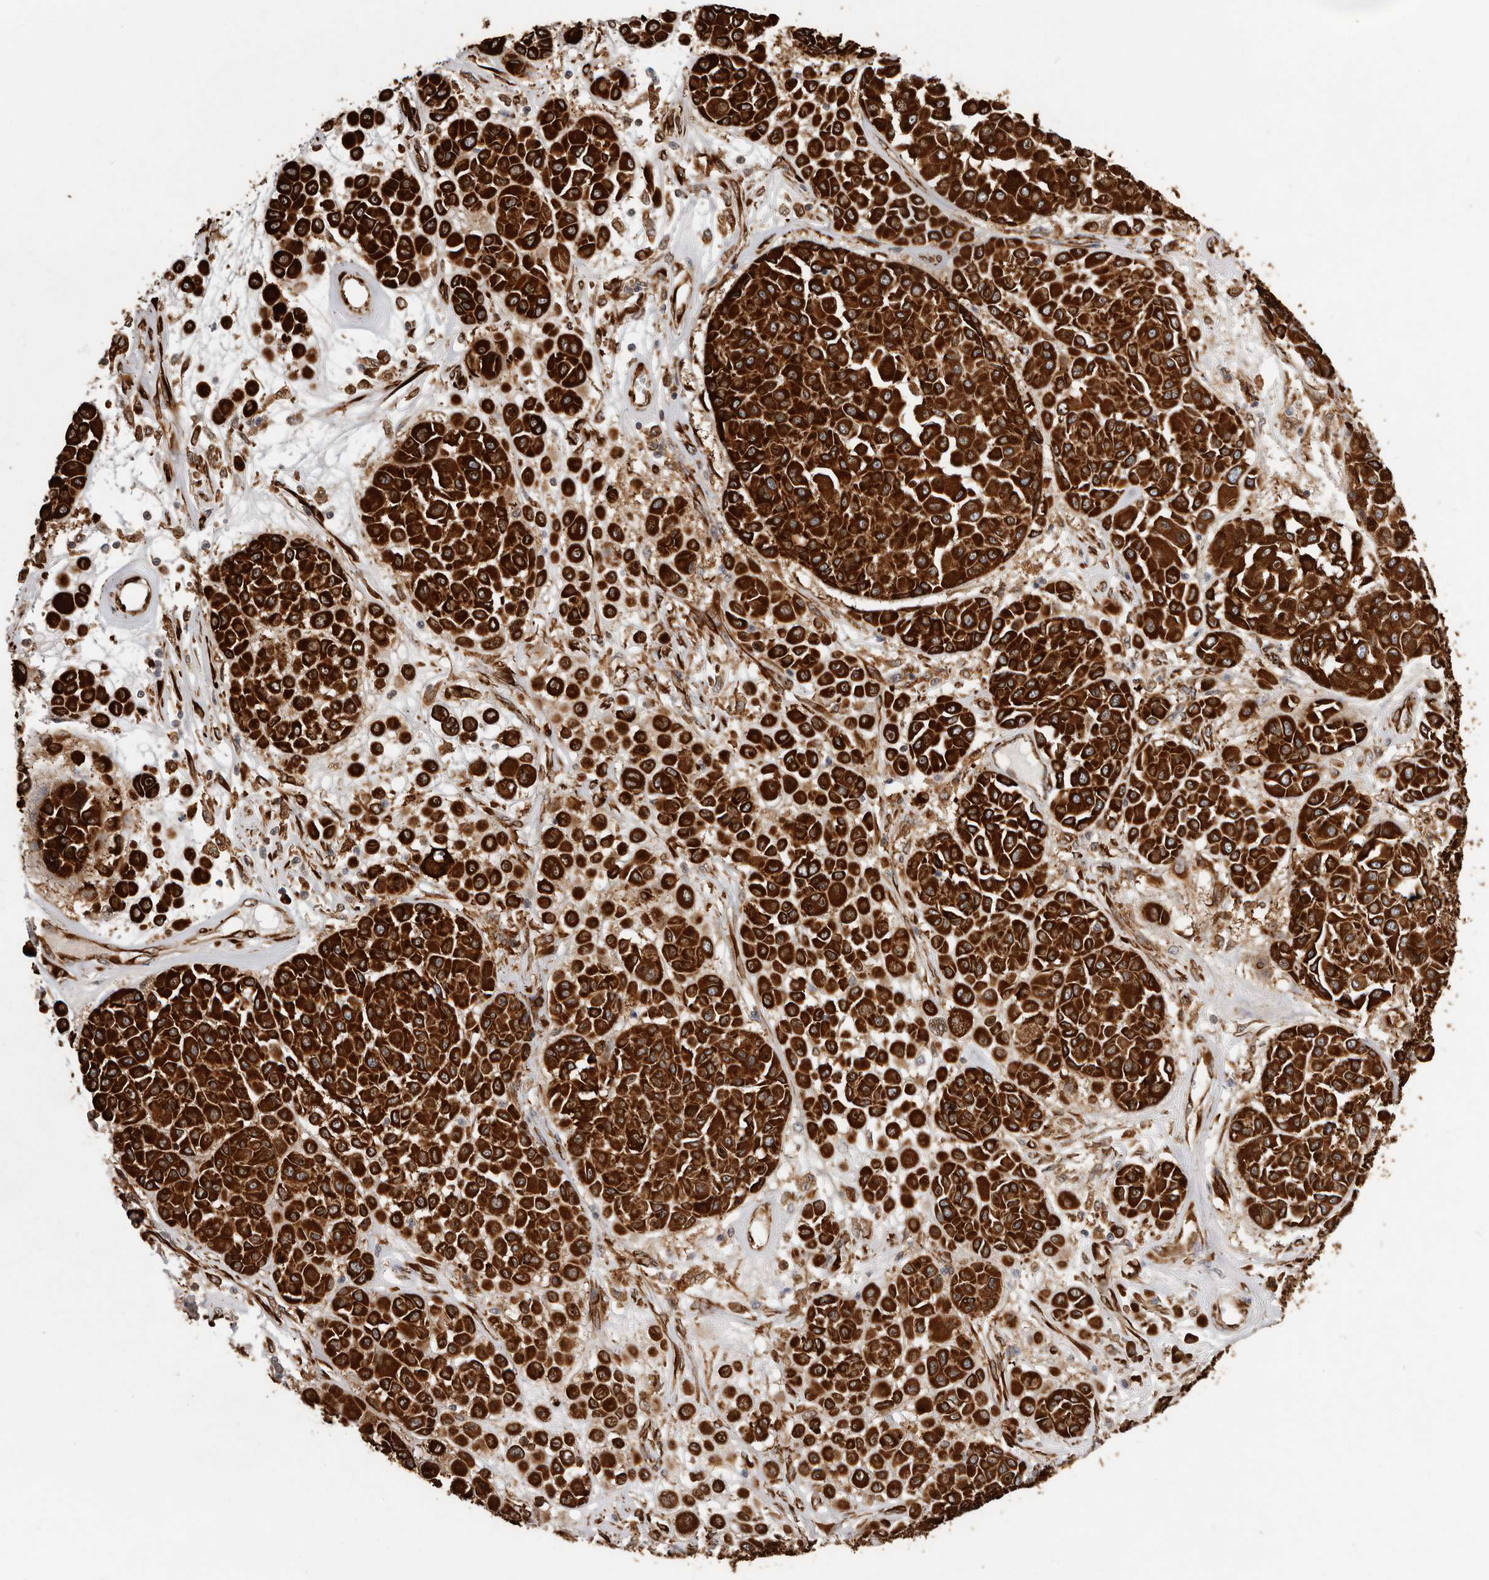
{"staining": {"intensity": "strong", "quantity": ">75%", "location": "cytoplasmic/membranous"}, "tissue": "melanoma", "cell_type": "Tumor cells", "image_type": "cancer", "snomed": [{"axis": "morphology", "description": "Malignant melanoma, Metastatic site"}, {"axis": "topography", "description": "Soft tissue"}], "caption": "Melanoma tissue displays strong cytoplasmic/membranous staining in approximately >75% of tumor cells", "gene": "WDTC1", "patient": {"sex": "male", "age": 41}}